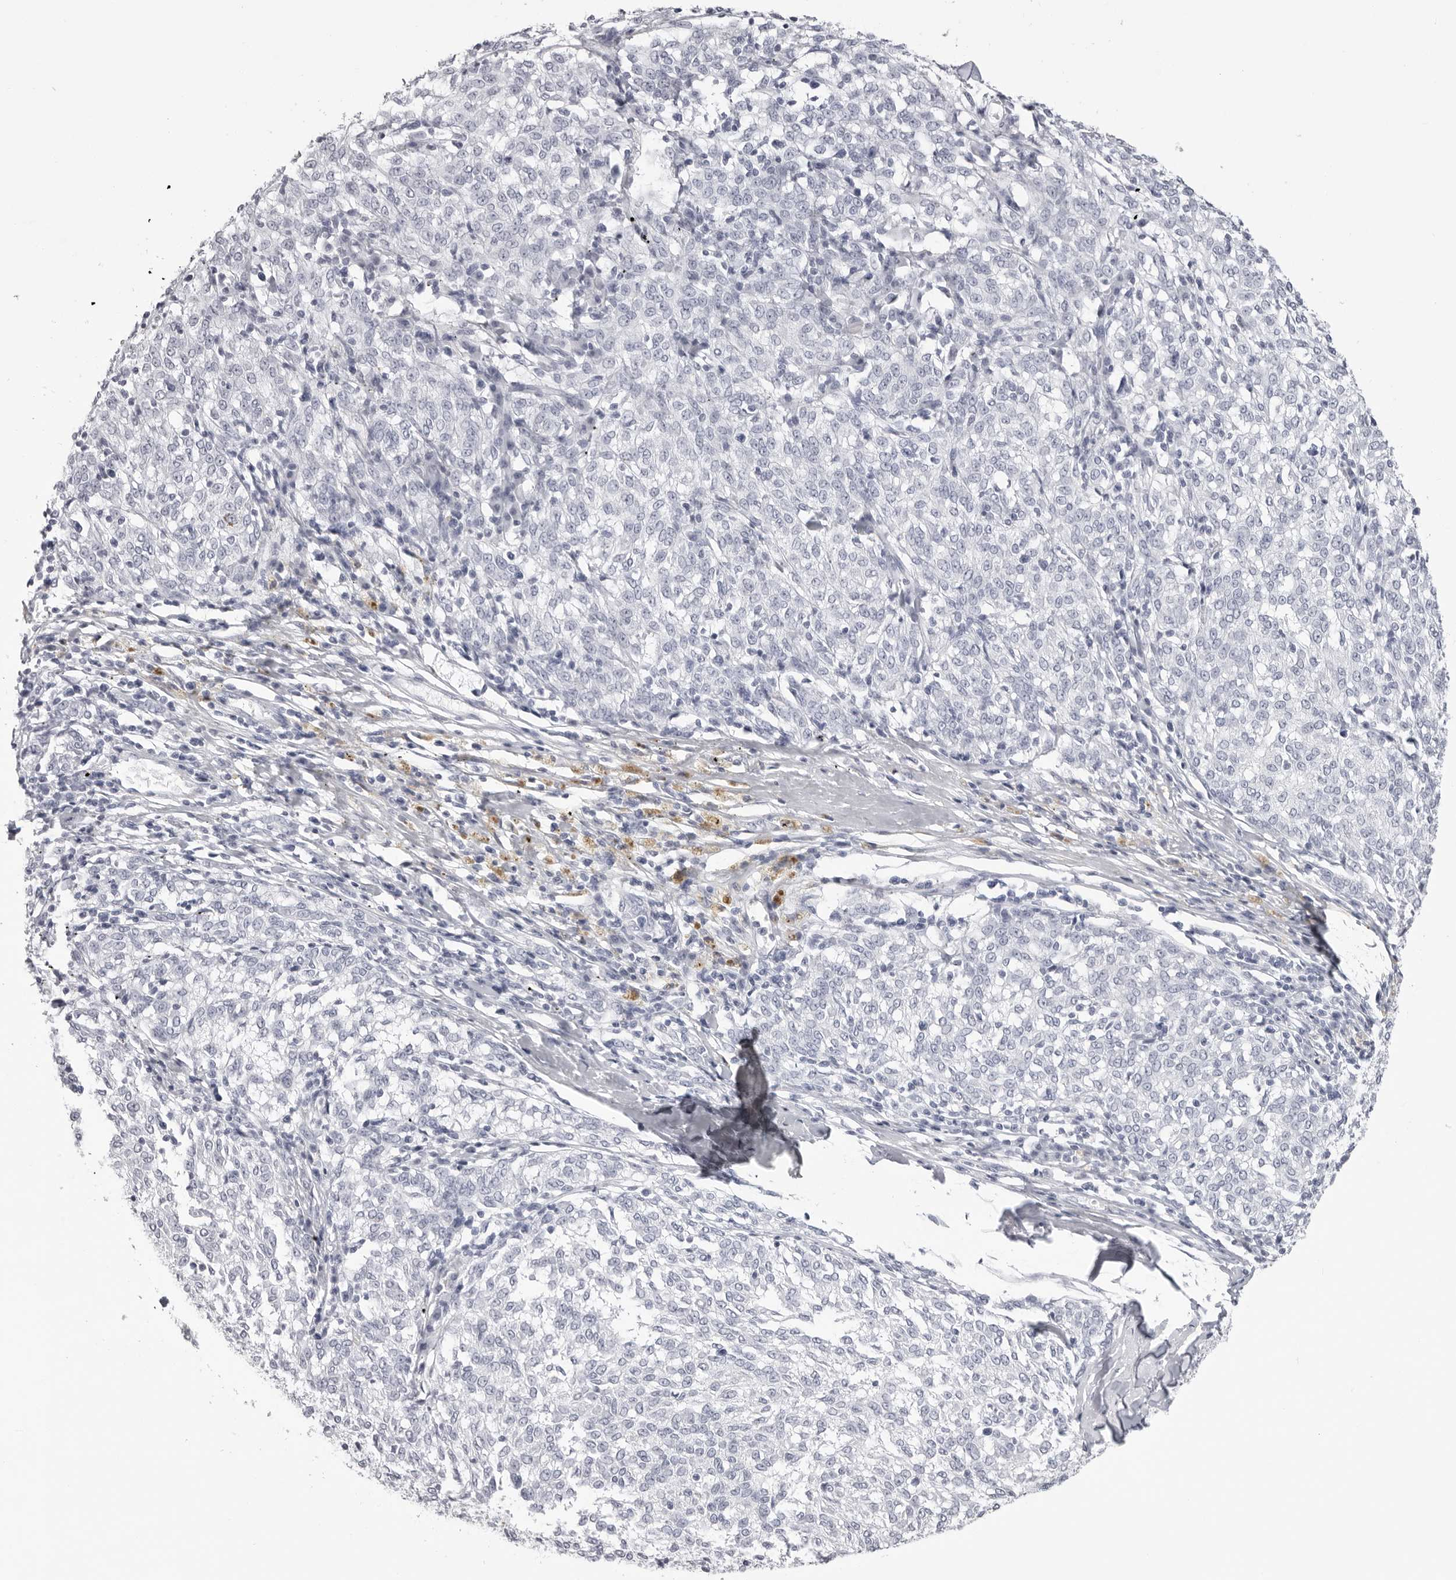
{"staining": {"intensity": "negative", "quantity": "none", "location": "none"}, "tissue": "melanoma", "cell_type": "Tumor cells", "image_type": "cancer", "snomed": [{"axis": "morphology", "description": "Malignant melanoma, NOS"}, {"axis": "topography", "description": "Skin"}], "caption": "Immunohistochemistry (IHC) image of human malignant melanoma stained for a protein (brown), which exhibits no positivity in tumor cells.", "gene": "CST1", "patient": {"sex": "female", "age": 72}}